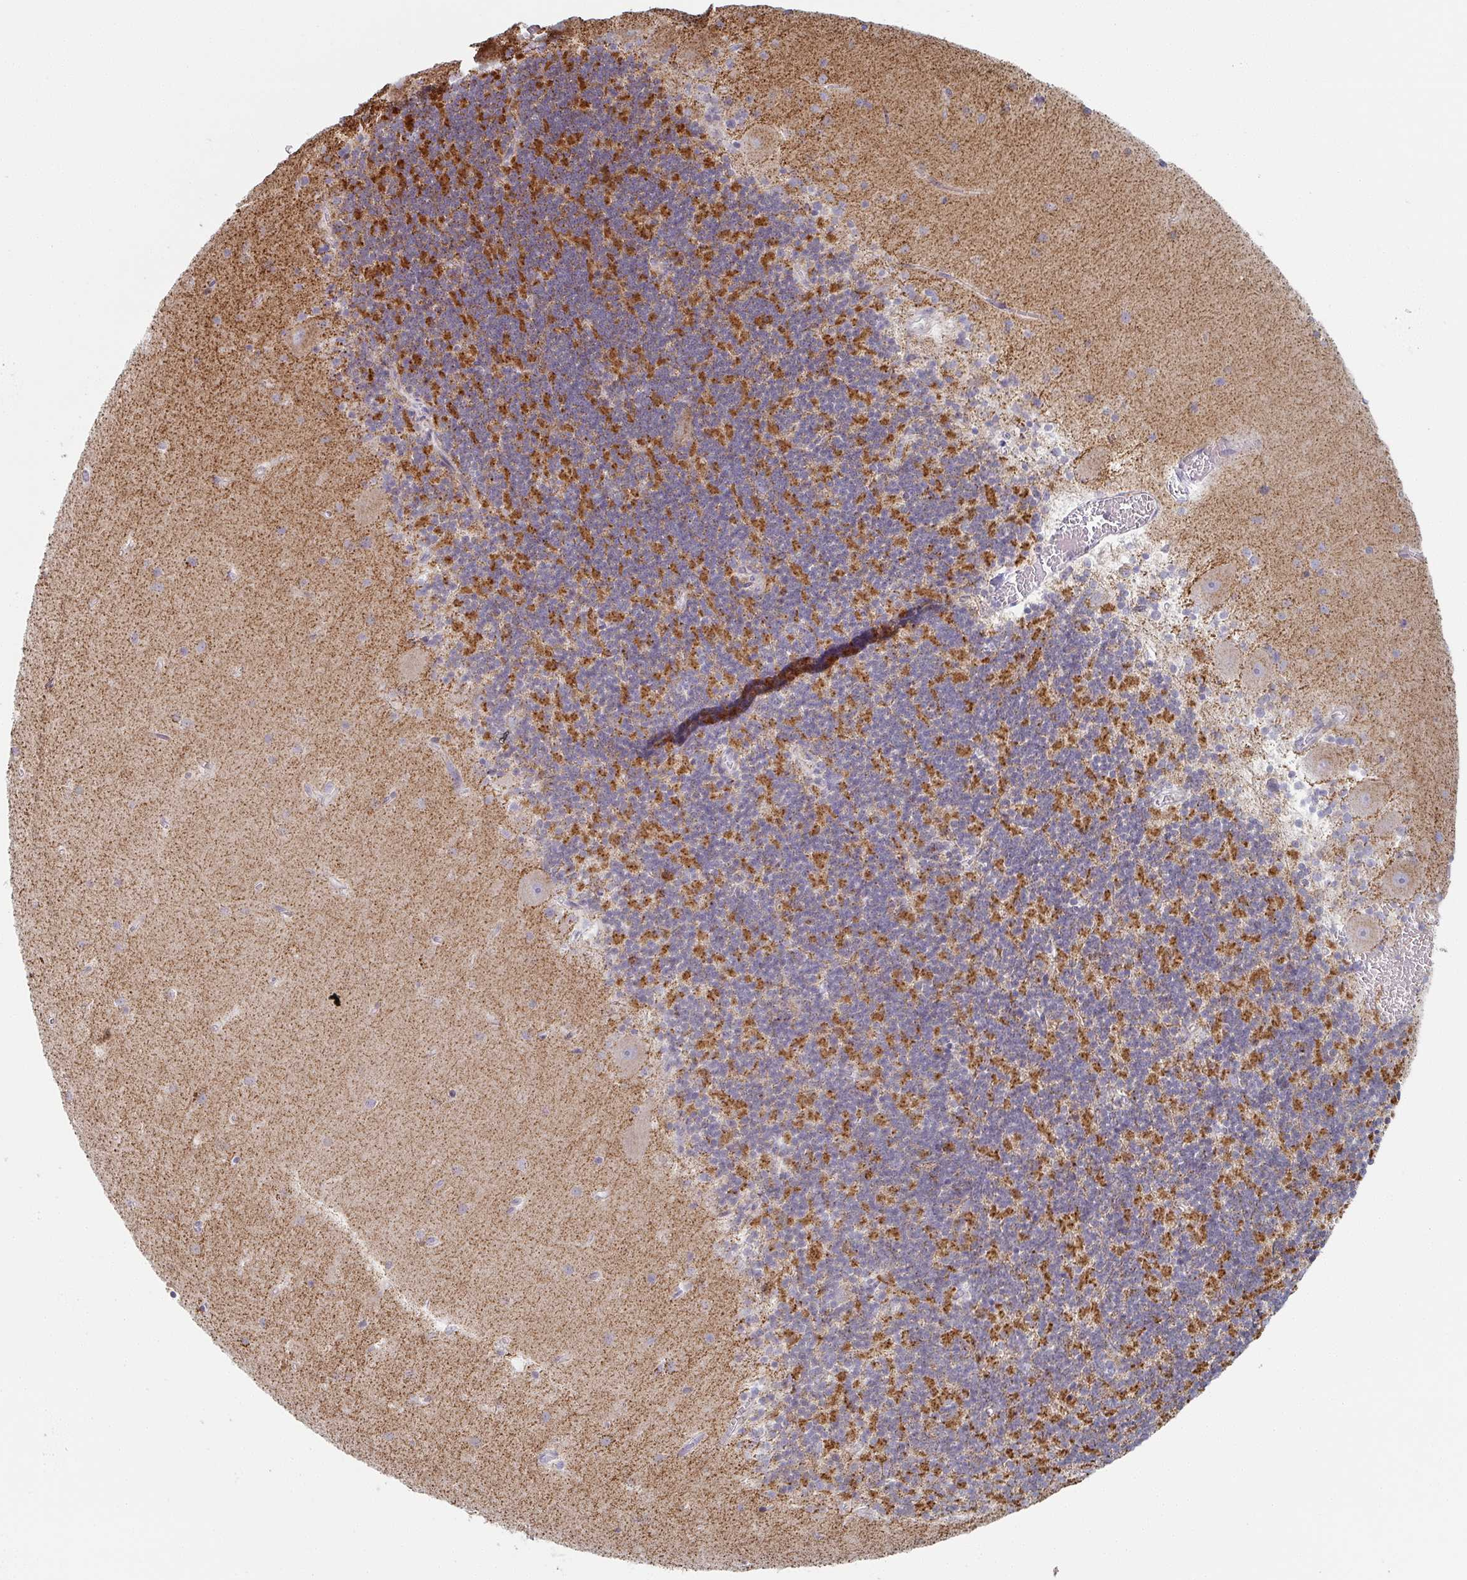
{"staining": {"intensity": "strong", "quantity": "25%-75%", "location": "cytoplasmic/membranous"}, "tissue": "cerebellum", "cell_type": "Cells in granular layer", "image_type": "normal", "snomed": [{"axis": "morphology", "description": "Normal tissue, NOS"}, {"axis": "topography", "description": "Cerebellum"}], "caption": "IHC (DAB (3,3'-diaminobenzidine)) staining of normal human cerebellum exhibits strong cytoplasmic/membranous protein expression in approximately 25%-75% of cells in granular layer.", "gene": "ZNF526", "patient": {"sex": "male", "age": 54}}